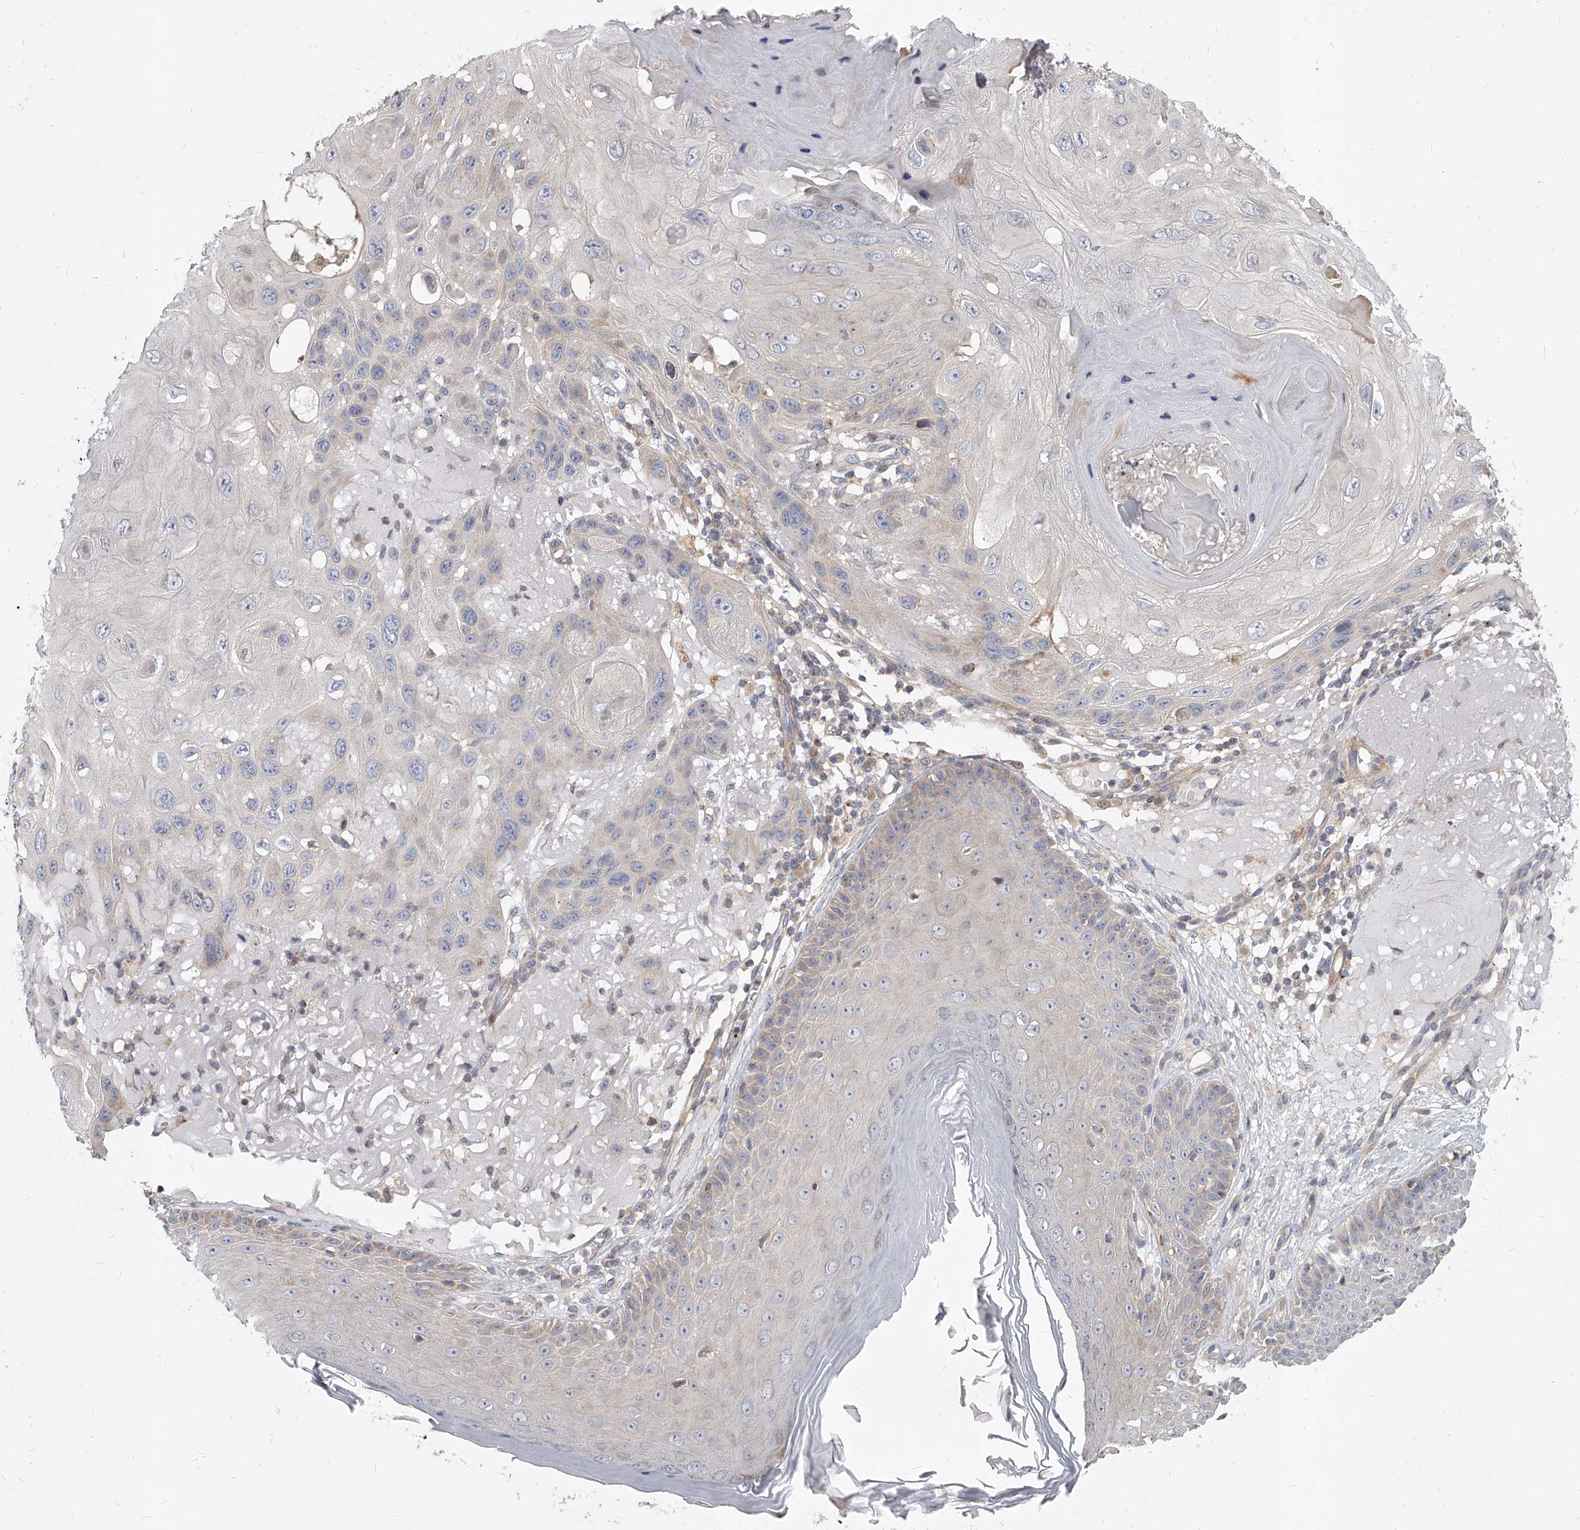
{"staining": {"intensity": "negative", "quantity": "none", "location": "none"}, "tissue": "skin cancer", "cell_type": "Tumor cells", "image_type": "cancer", "snomed": [{"axis": "morphology", "description": "Normal tissue, NOS"}, {"axis": "morphology", "description": "Squamous cell carcinoma, NOS"}, {"axis": "topography", "description": "Skin"}], "caption": "DAB immunohistochemical staining of skin cancer (squamous cell carcinoma) demonstrates no significant positivity in tumor cells.", "gene": "SLC37A1", "patient": {"sex": "female", "age": 96}}